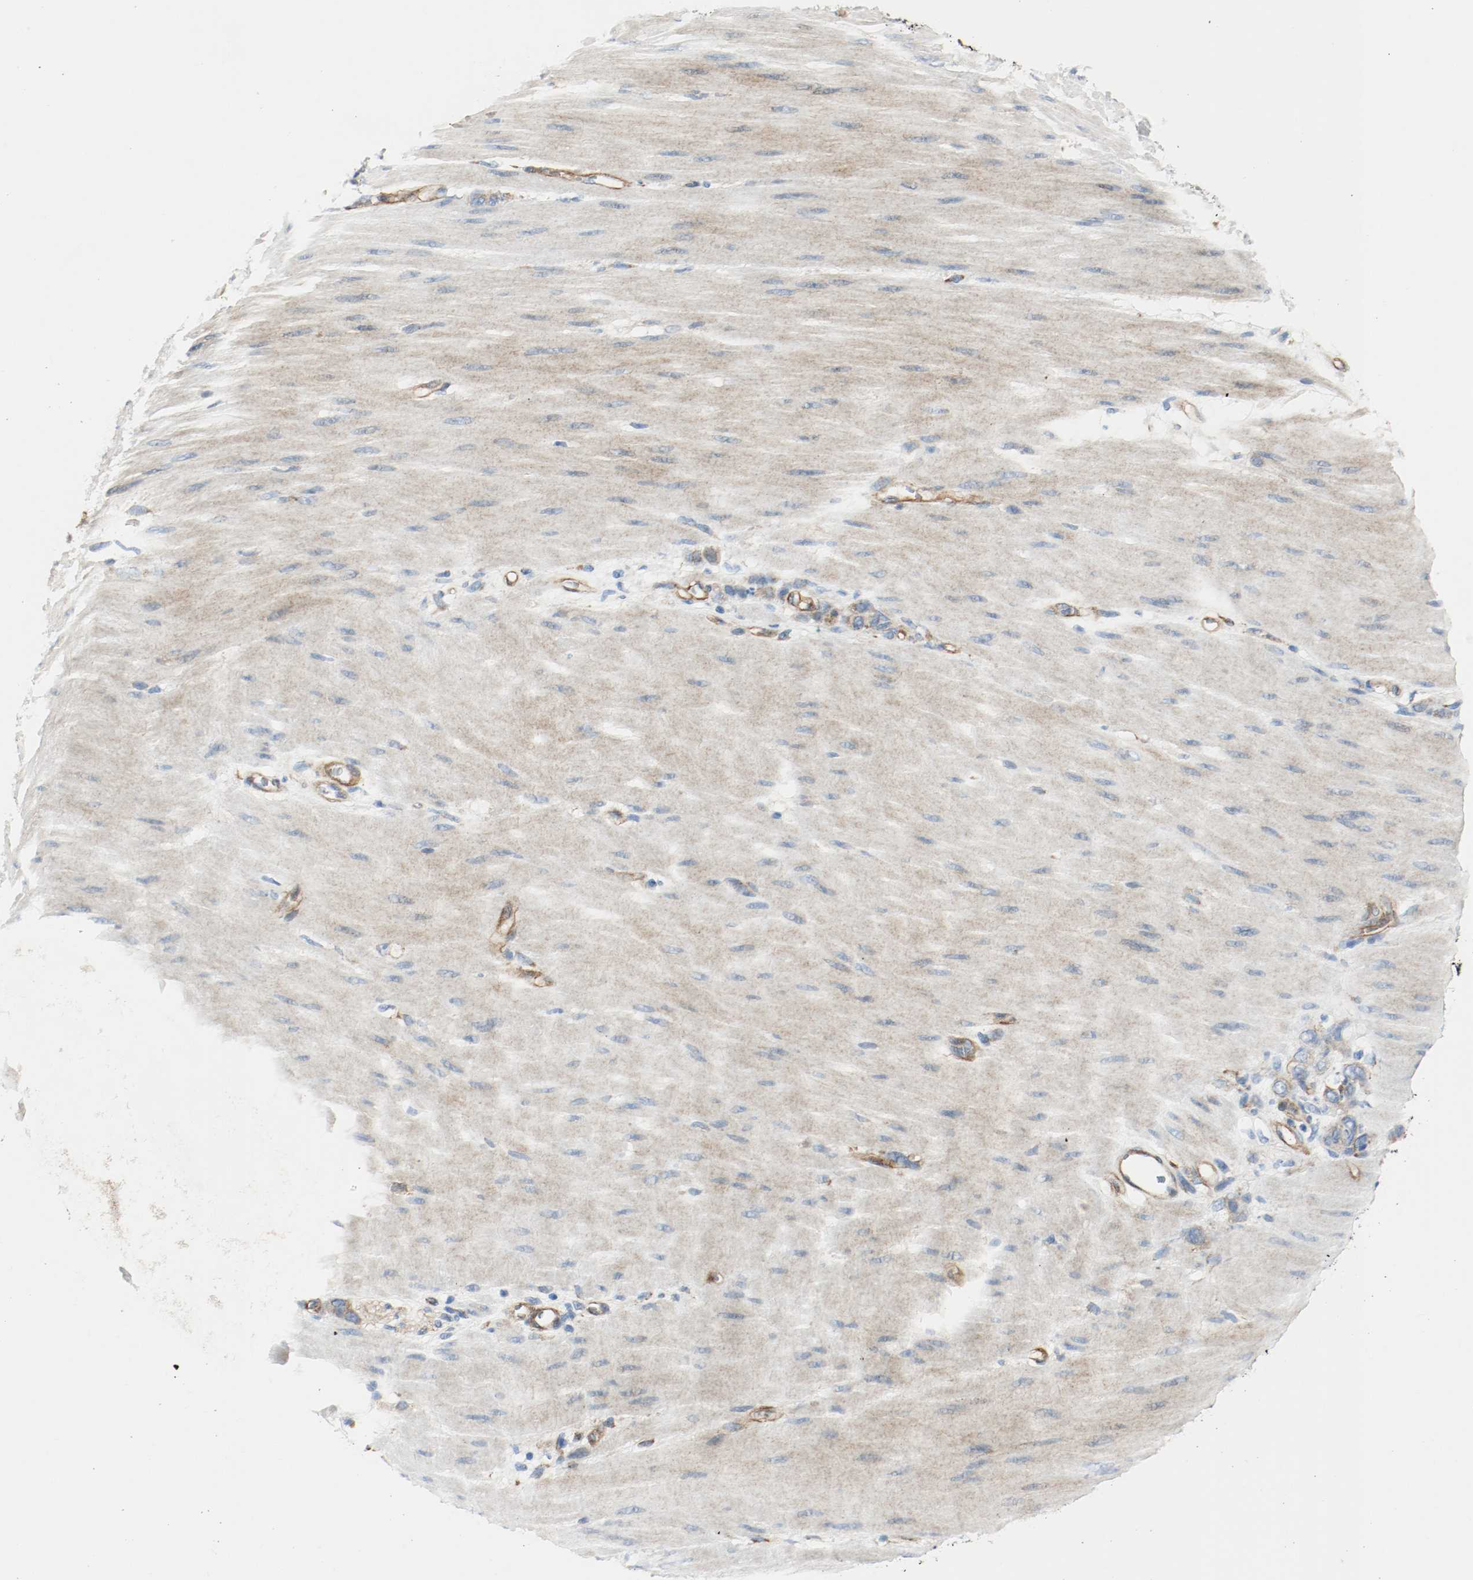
{"staining": {"intensity": "weak", "quantity": "25%-75%", "location": "cytoplasmic/membranous"}, "tissue": "stomach cancer", "cell_type": "Tumor cells", "image_type": "cancer", "snomed": [{"axis": "morphology", "description": "Adenocarcinoma, NOS"}, {"axis": "topography", "description": "Stomach"}], "caption": "A micrograph of human stomach adenocarcinoma stained for a protein exhibits weak cytoplasmic/membranous brown staining in tumor cells.", "gene": "LAMB1", "patient": {"sex": "male", "age": 82}}